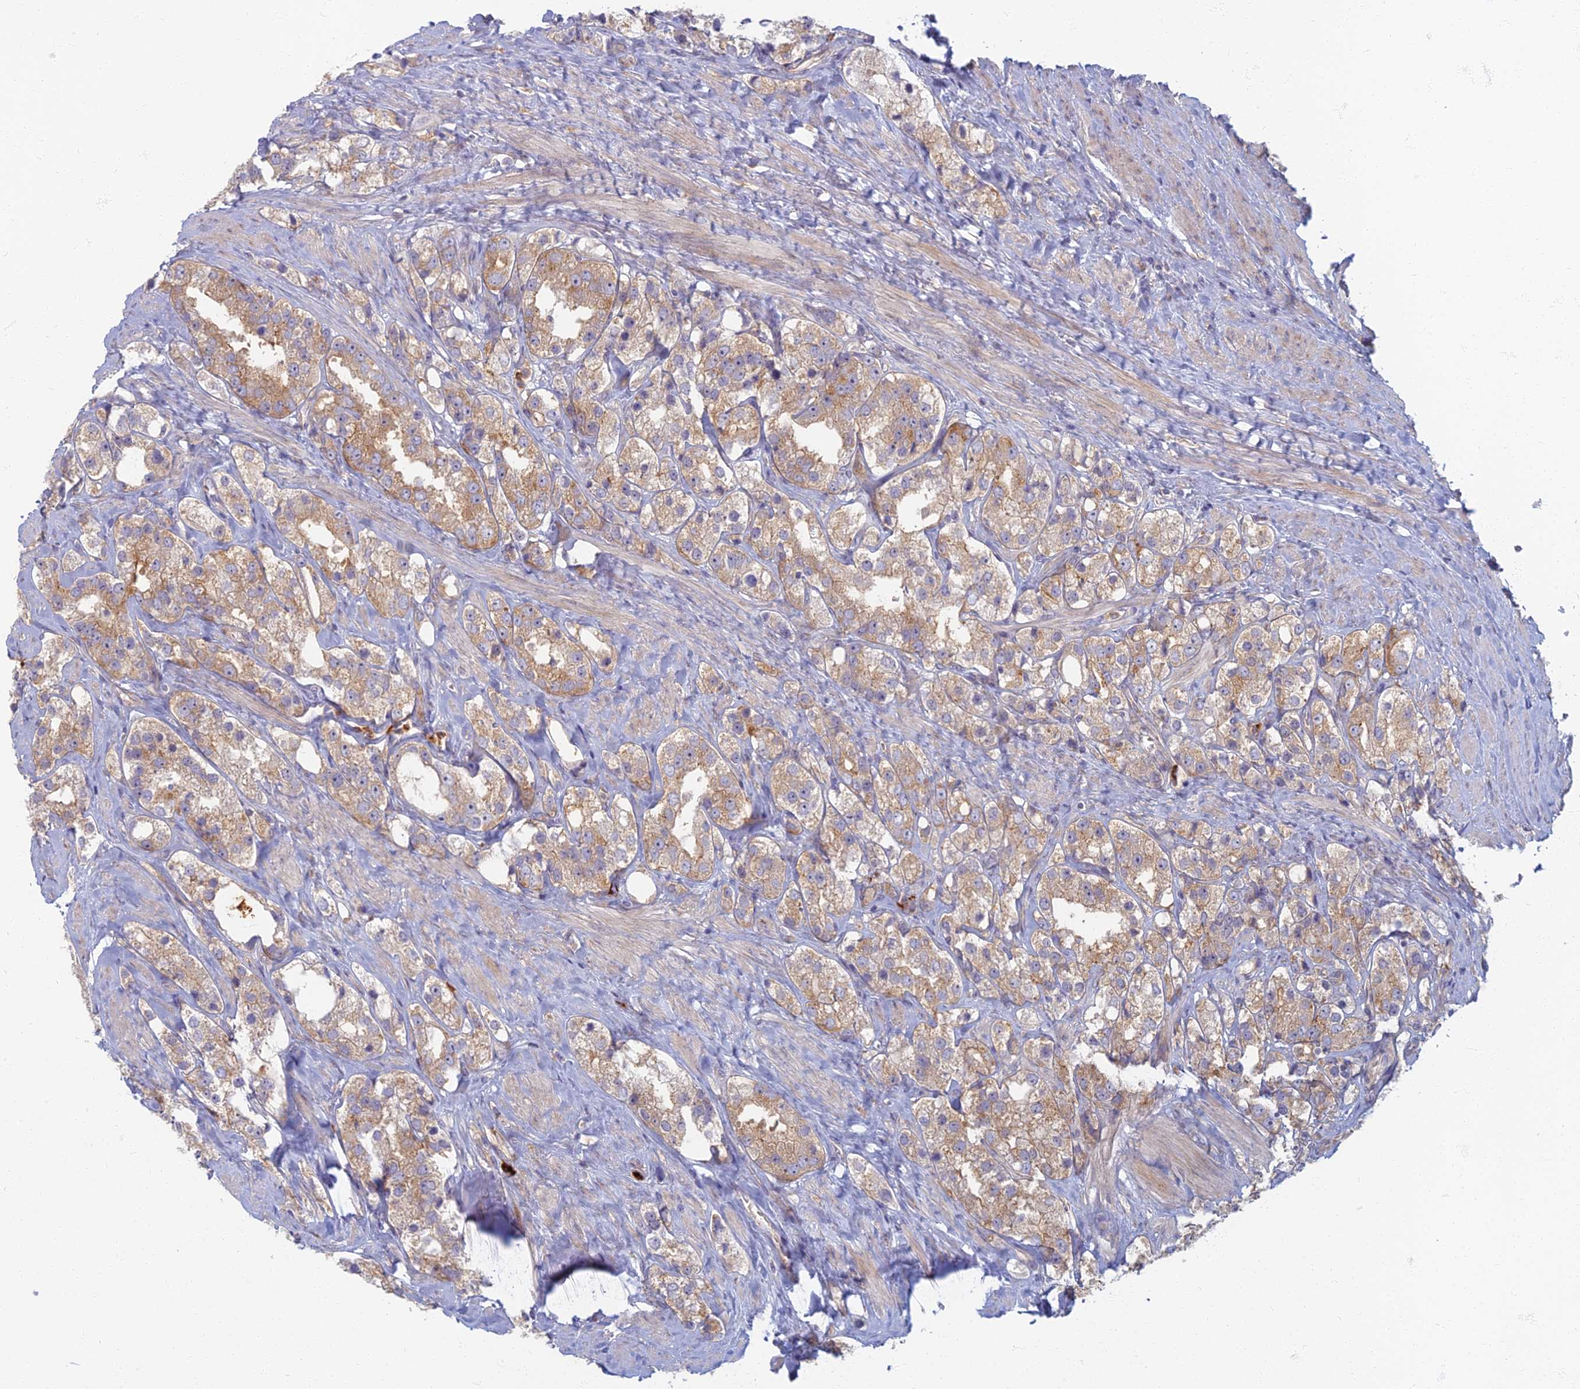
{"staining": {"intensity": "moderate", "quantity": ">75%", "location": "cytoplasmic/membranous"}, "tissue": "prostate cancer", "cell_type": "Tumor cells", "image_type": "cancer", "snomed": [{"axis": "morphology", "description": "Adenocarcinoma, NOS"}, {"axis": "topography", "description": "Prostate"}], "caption": "There is medium levels of moderate cytoplasmic/membranous expression in tumor cells of prostate cancer (adenocarcinoma), as demonstrated by immunohistochemical staining (brown color).", "gene": "PROX2", "patient": {"sex": "male", "age": 79}}